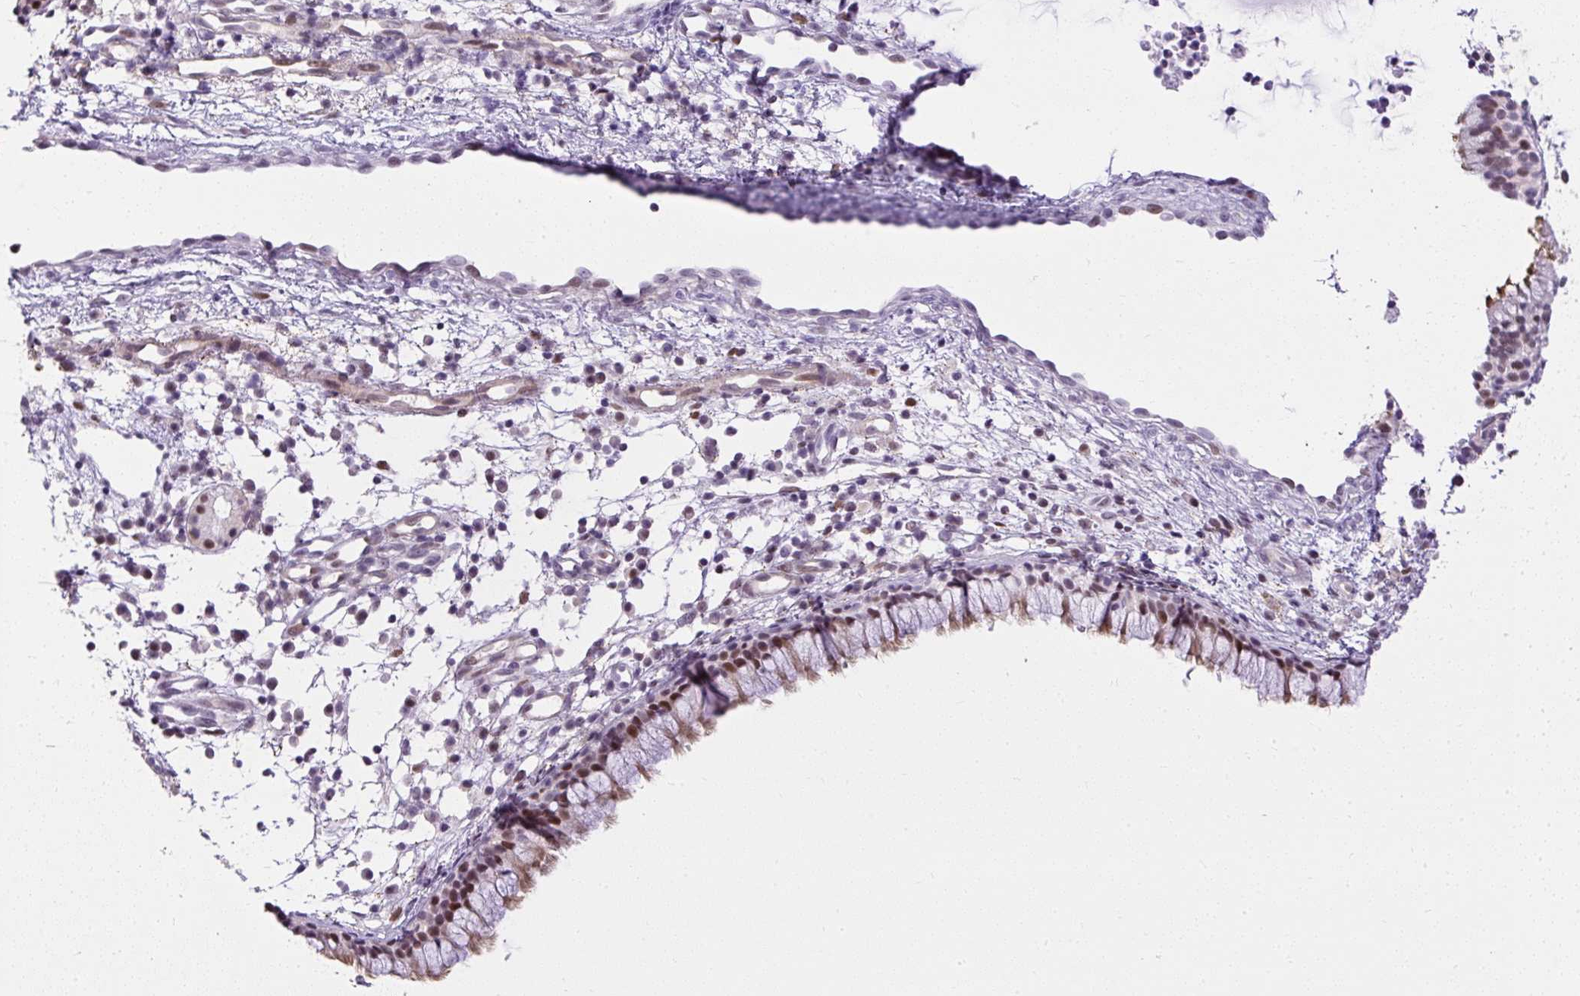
{"staining": {"intensity": "moderate", "quantity": "25%-75%", "location": "nuclear"}, "tissue": "nasopharynx", "cell_type": "Respiratory epithelial cells", "image_type": "normal", "snomed": [{"axis": "morphology", "description": "Normal tissue, NOS"}, {"axis": "topography", "description": "Nasopharynx"}], "caption": "Immunohistochemical staining of normal human nasopharynx demonstrates moderate nuclear protein staining in approximately 25%-75% of respiratory epithelial cells. Immunohistochemistry (ihc) stains the protein of interest in brown and the nuclei are stained blue.", "gene": "ARHGEF18", "patient": {"sex": "male", "age": 21}}